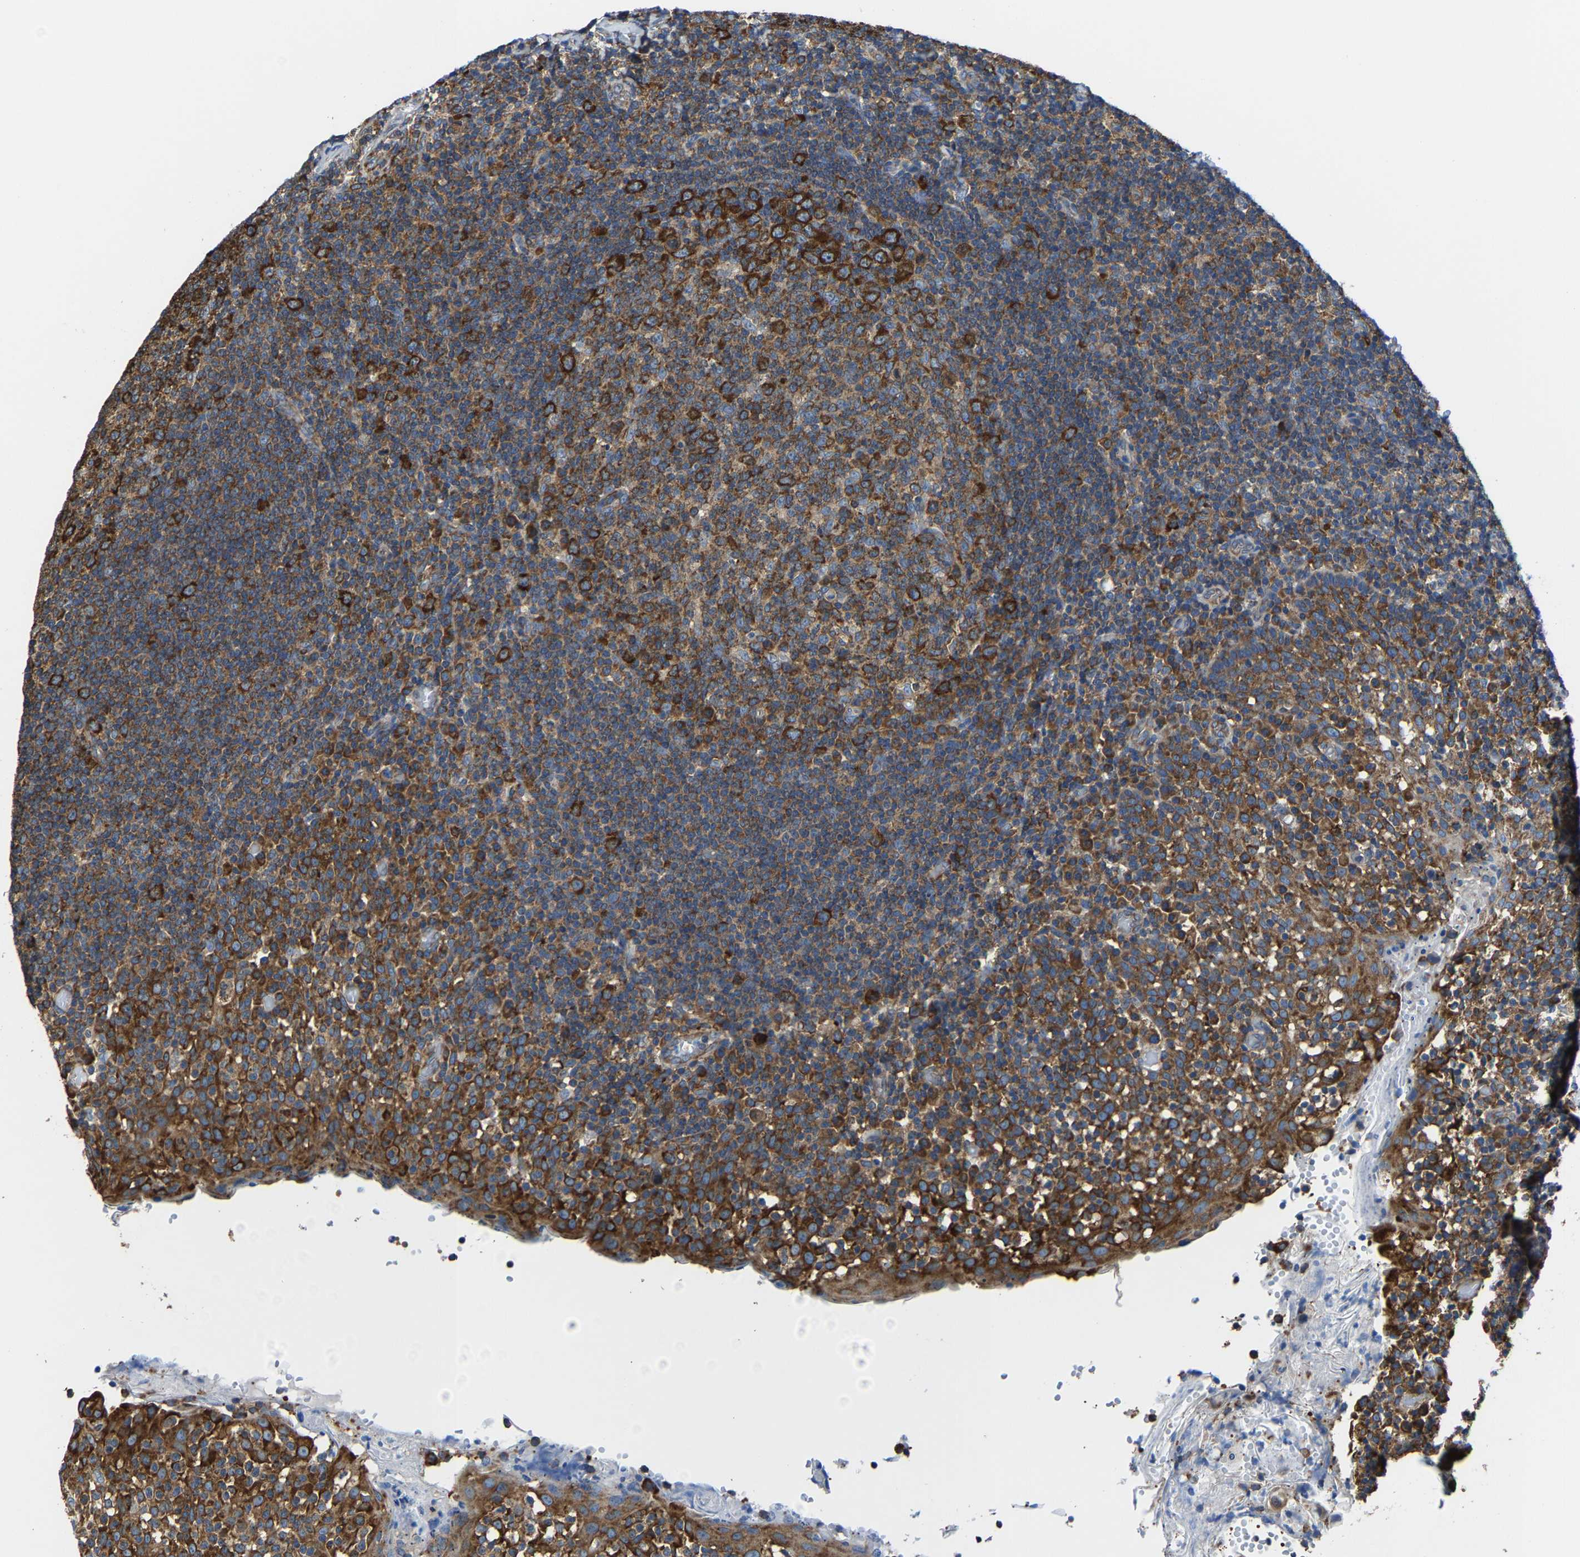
{"staining": {"intensity": "strong", "quantity": ">75%", "location": "cytoplasmic/membranous"}, "tissue": "tonsil", "cell_type": "Germinal center cells", "image_type": "normal", "snomed": [{"axis": "morphology", "description": "Normal tissue, NOS"}, {"axis": "topography", "description": "Tonsil"}], "caption": "Protein analysis of unremarkable tonsil exhibits strong cytoplasmic/membranous positivity in about >75% of germinal center cells.", "gene": "G3BP2", "patient": {"sex": "female", "age": 19}}